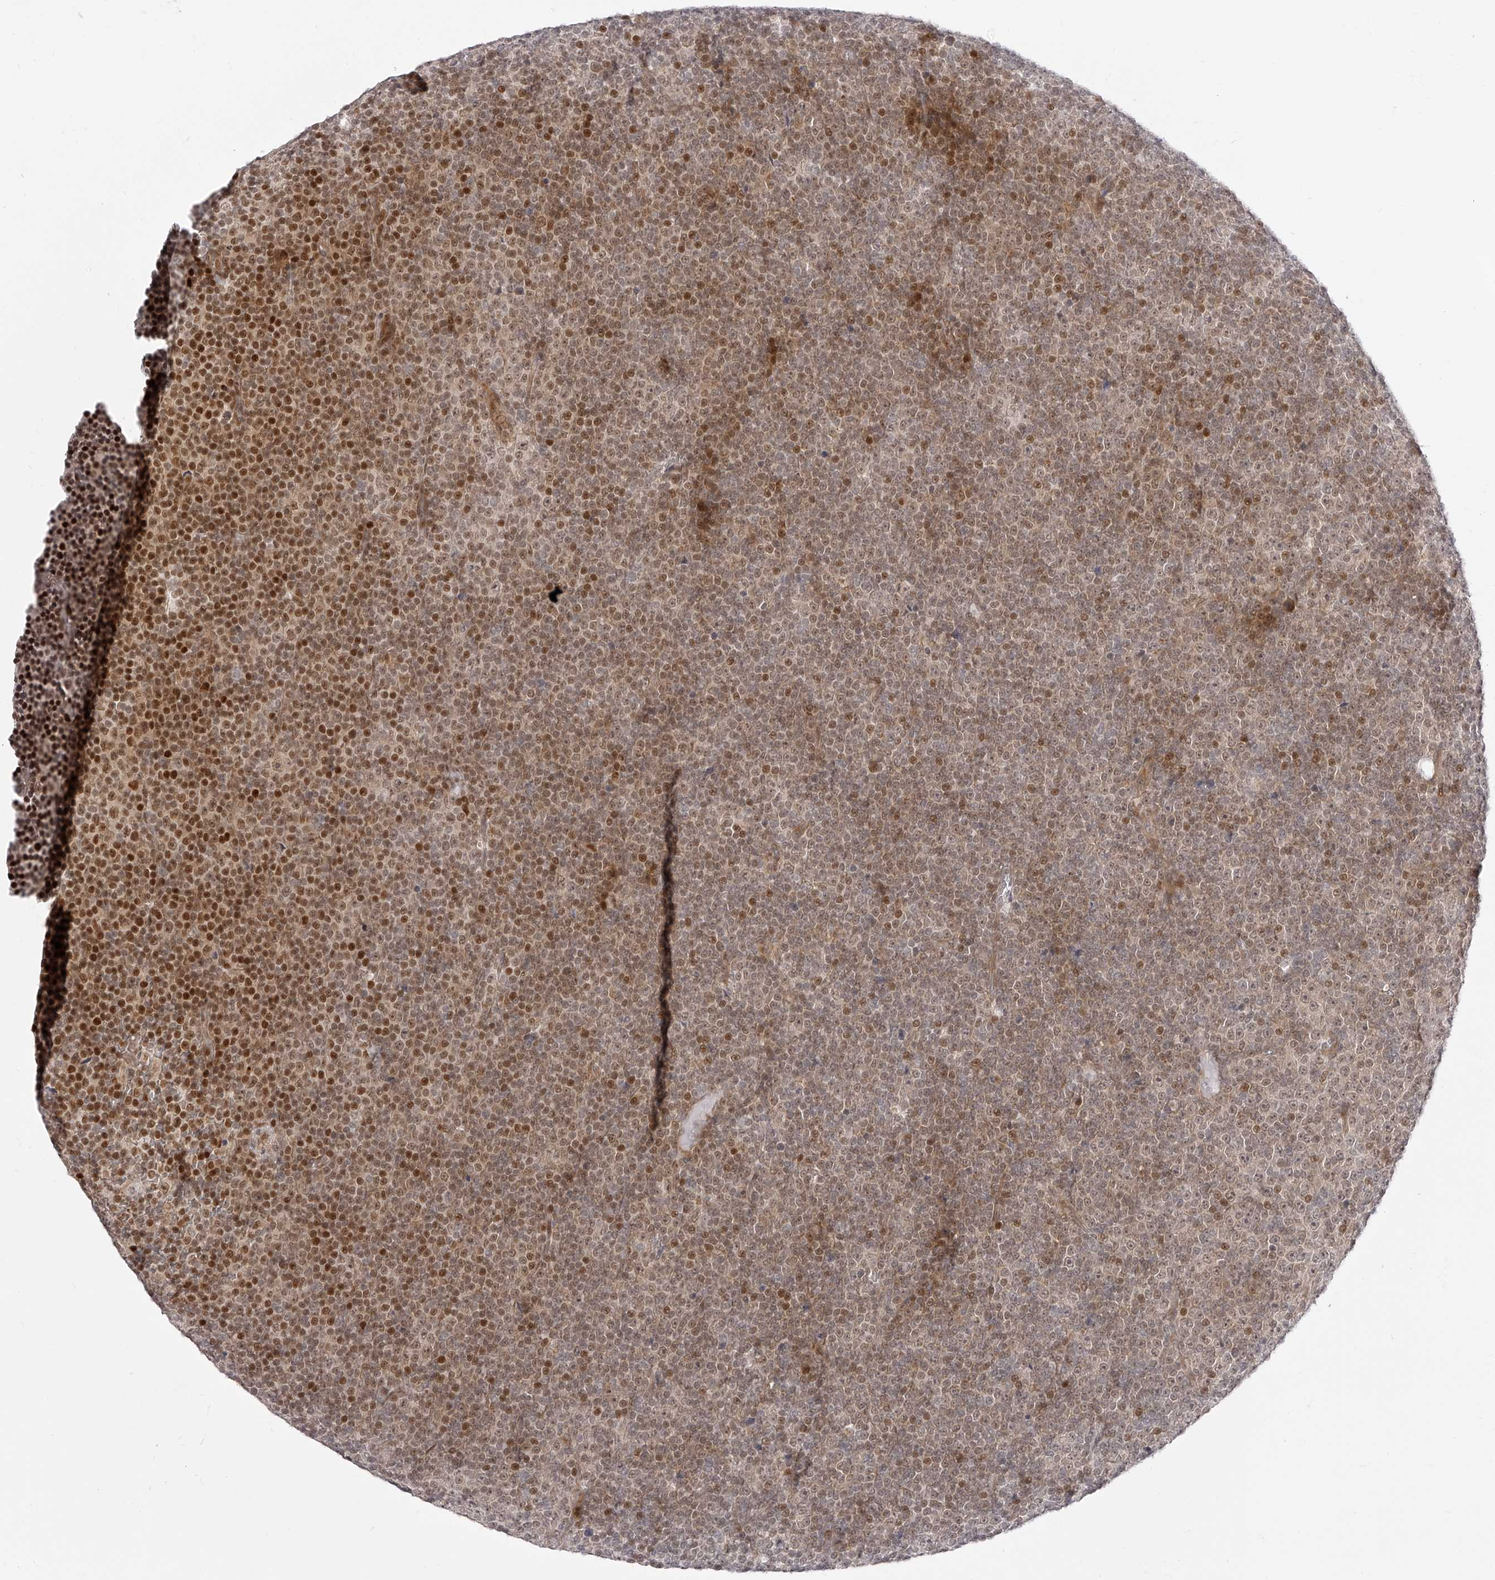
{"staining": {"intensity": "moderate", "quantity": ">75%", "location": "nuclear"}, "tissue": "lymphoma", "cell_type": "Tumor cells", "image_type": "cancer", "snomed": [{"axis": "morphology", "description": "Malignant lymphoma, non-Hodgkin's type, Low grade"}, {"axis": "topography", "description": "Lymph node"}], "caption": "A photomicrograph of human low-grade malignant lymphoma, non-Hodgkin's type stained for a protein demonstrates moderate nuclear brown staining in tumor cells.", "gene": "PLEKHG1", "patient": {"sex": "female", "age": 67}}